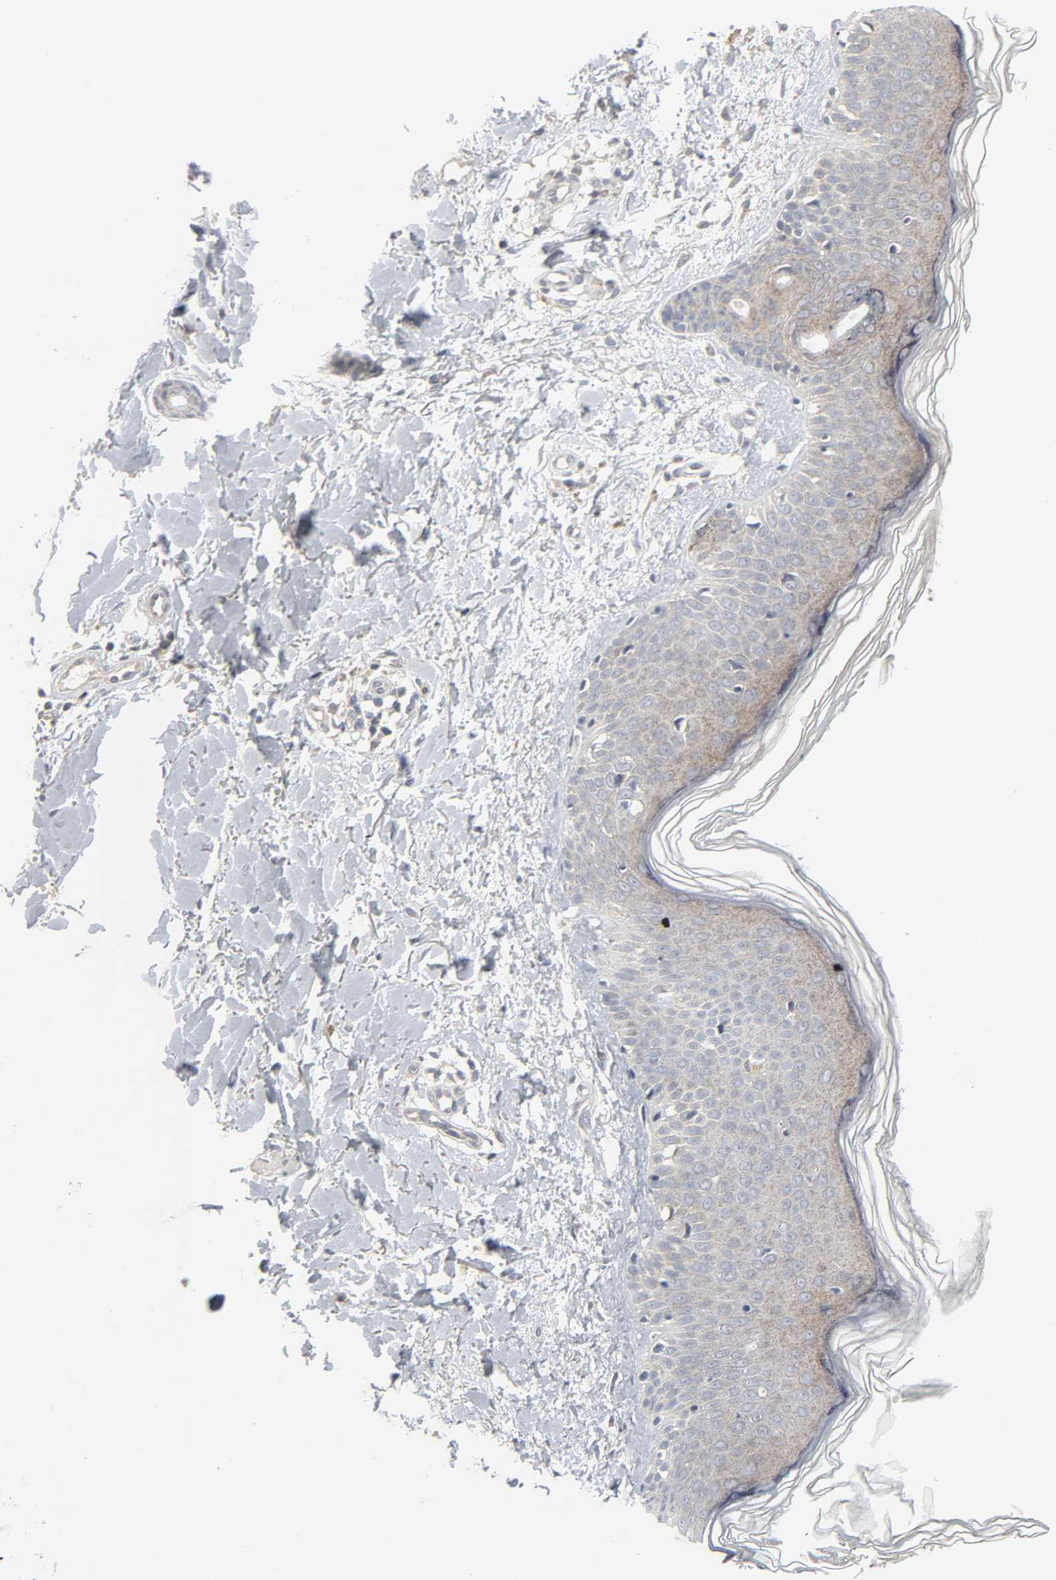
{"staining": {"intensity": "negative", "quantity": "none", "location": "none"}, "tissue": "skin", "cell_type": "Fibroblasts", "image_type": "normal", "snomed": [{"axis": "morphology", "description": "Normal tissue, NOS"}, {"axis": "topography", "description": "Skin"}], "caption": "Immunohistochemistry histopathology image of benign skin: skin stained with DAB shows no significant protein staining in fibroblasts. (Stains: DAB immunohistochemistry (IHC) with hematoxylin counter stain, Microscopy: brightfield microscopy at high magnification).", "gene": "CLIP1", "patient": {"sex": "female", "age": 56}}